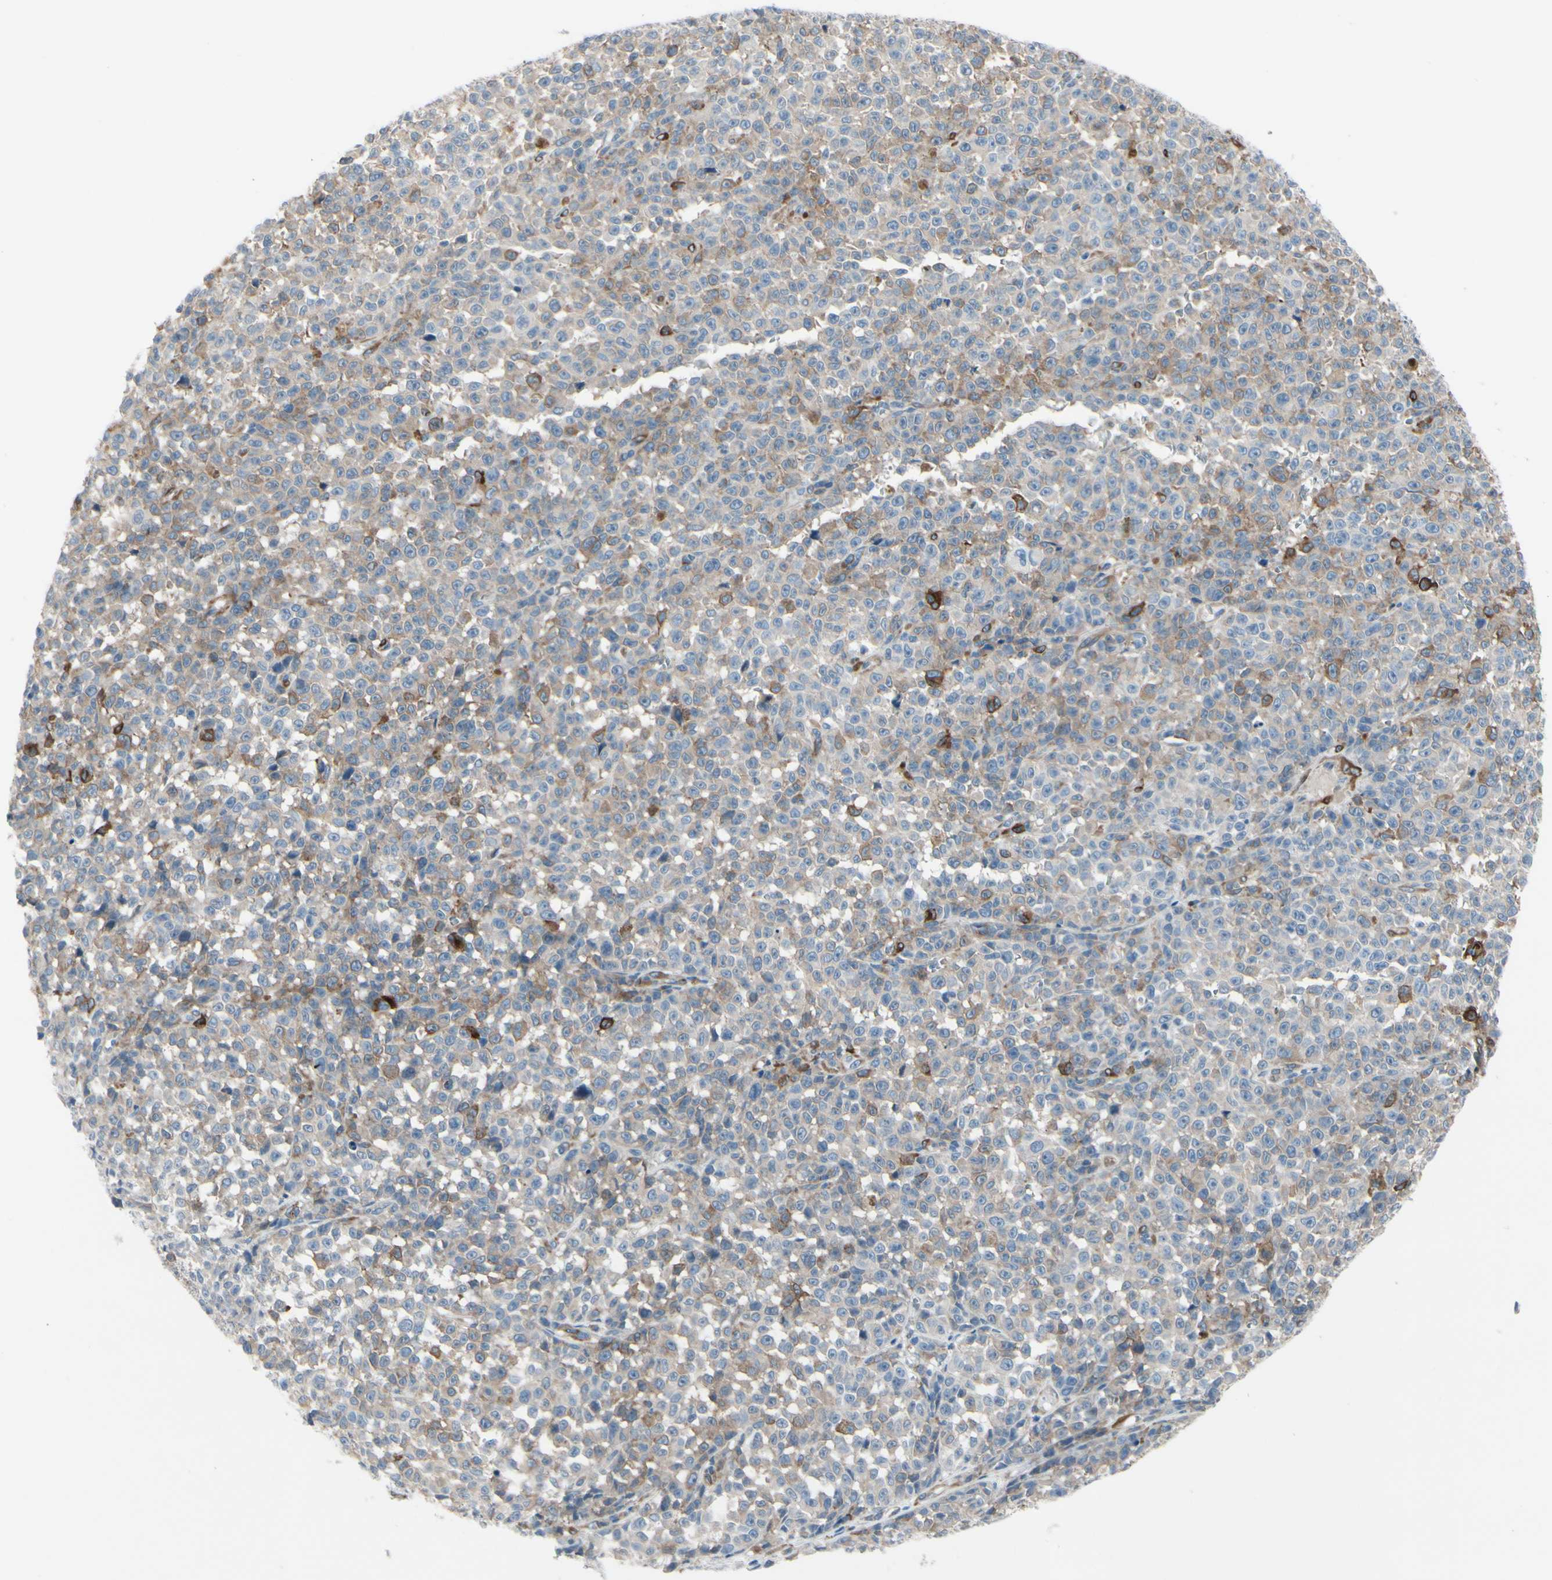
{"staining": {"intensity": "strong", "quantity": "<25%", "location": "cytoplasmic/membranous"}, "tissue": "melanoma", "cell_type": "Tumor cells", "image_type": "cancer", "snomed": [{"axis": "morphology", "description": "Malignant melanoma, NOS"}, {"axis": "topography", "description": "Skin"}], "caption": "Malignant melanoma was stained to show a protein in brown. There is medium levels of strong cytoplasmic/membranous expression in approximately <25% of tumor cells.", "gene": "MAP2", "patient": {"sex": "female", "age": 82}}